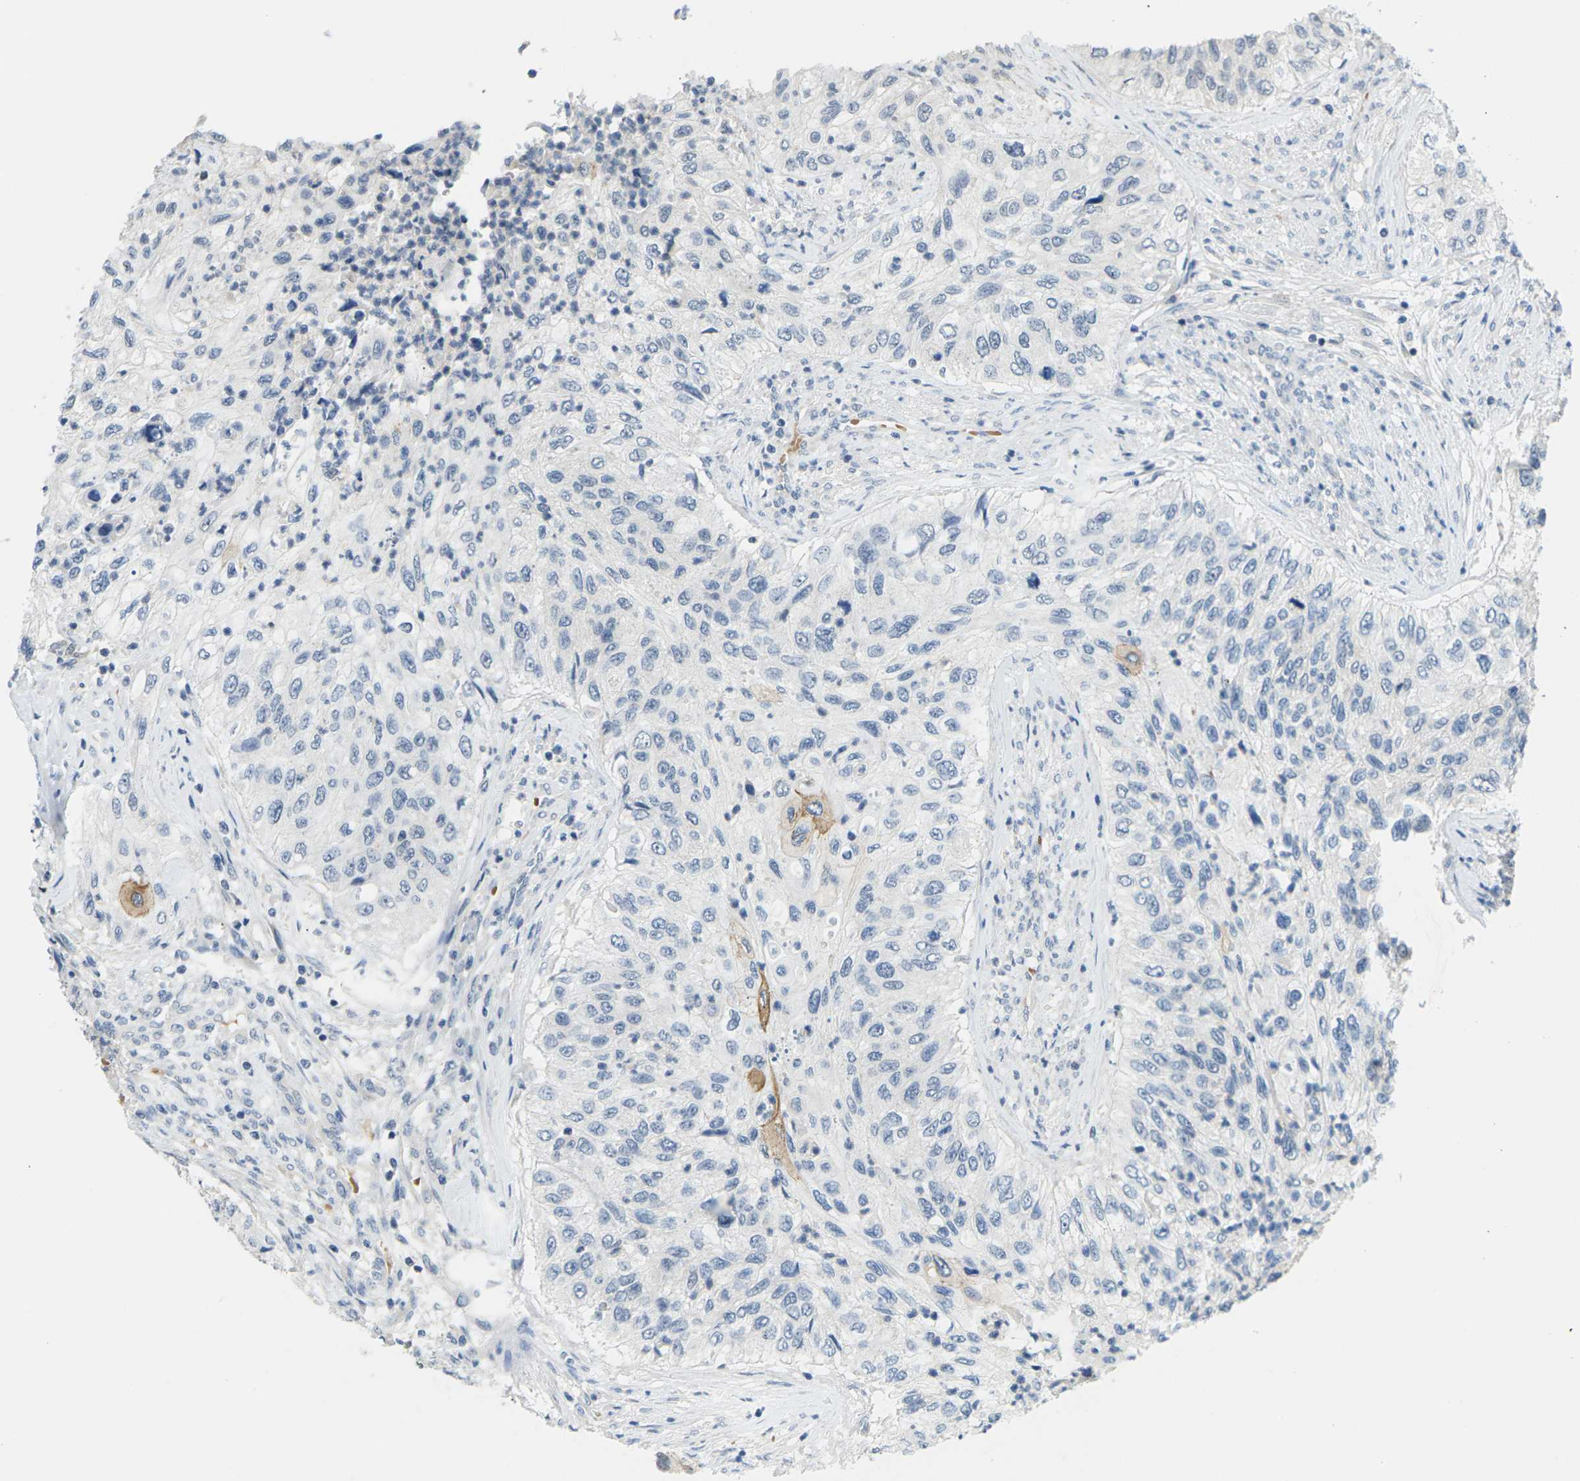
{"staining": {"intensity": "negative", "quantity": "none", "location": "none"}, "tissue": "urothelial cancer", "cell_type": "Tumor cells", "image_type": "cancer", "snomed": [{"axis": "morphology", "description": "Urothelial carcinoma, High grade"}, {"axis": "topography", "description": "Urinary bladder"}], "caption": "The IHC image has no significant expression in tumor cells of high-grade urothelial carcinoma tissue. (Stains: DAB (3,3'-diaminobenzidine) immunohistochemistry with hematoxylin counter stain, Microscopy: brightfield microscopy at high magnification).", "gene": "PSAT1", "patient": {"sex": "female", "age": 60}}